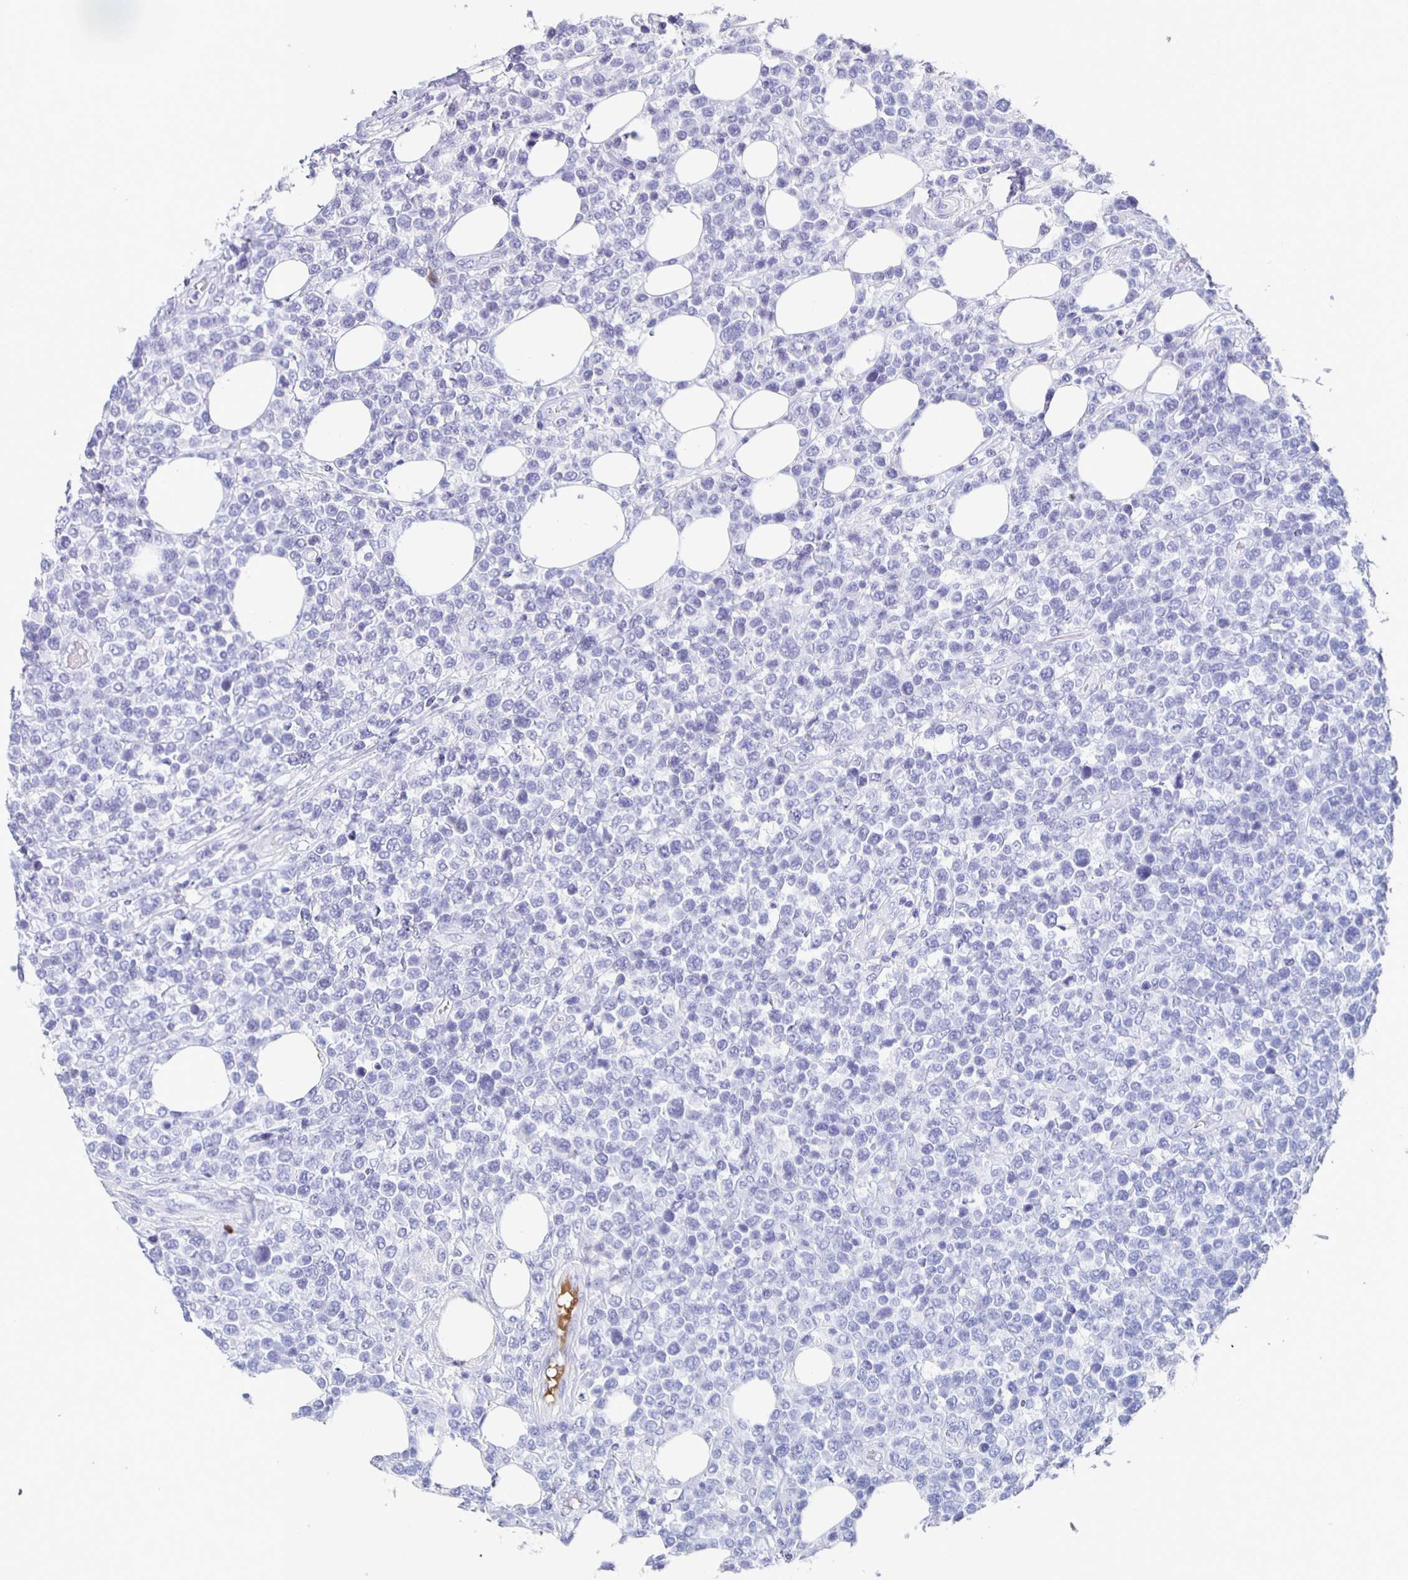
{"staining": {"intensity": "negative", "quantity": "none", "location": "none"}, "tissue": "lymphoma", "cell_type": "Tumor cells", "image_type": "cancer", "snomed": [{"axis": "morphology", "description": "Malignant lymphoma, non-Hodgkin's type, Low grade"}, {"axis": "topography", "description": "Lymph node"}], "caption": "Tumor cells show no significant staining in low-grade malignant lymphoma, non-Hodgkin's type.", "gene": "FGA", "patient": {"sex": "male", "age": 60}}